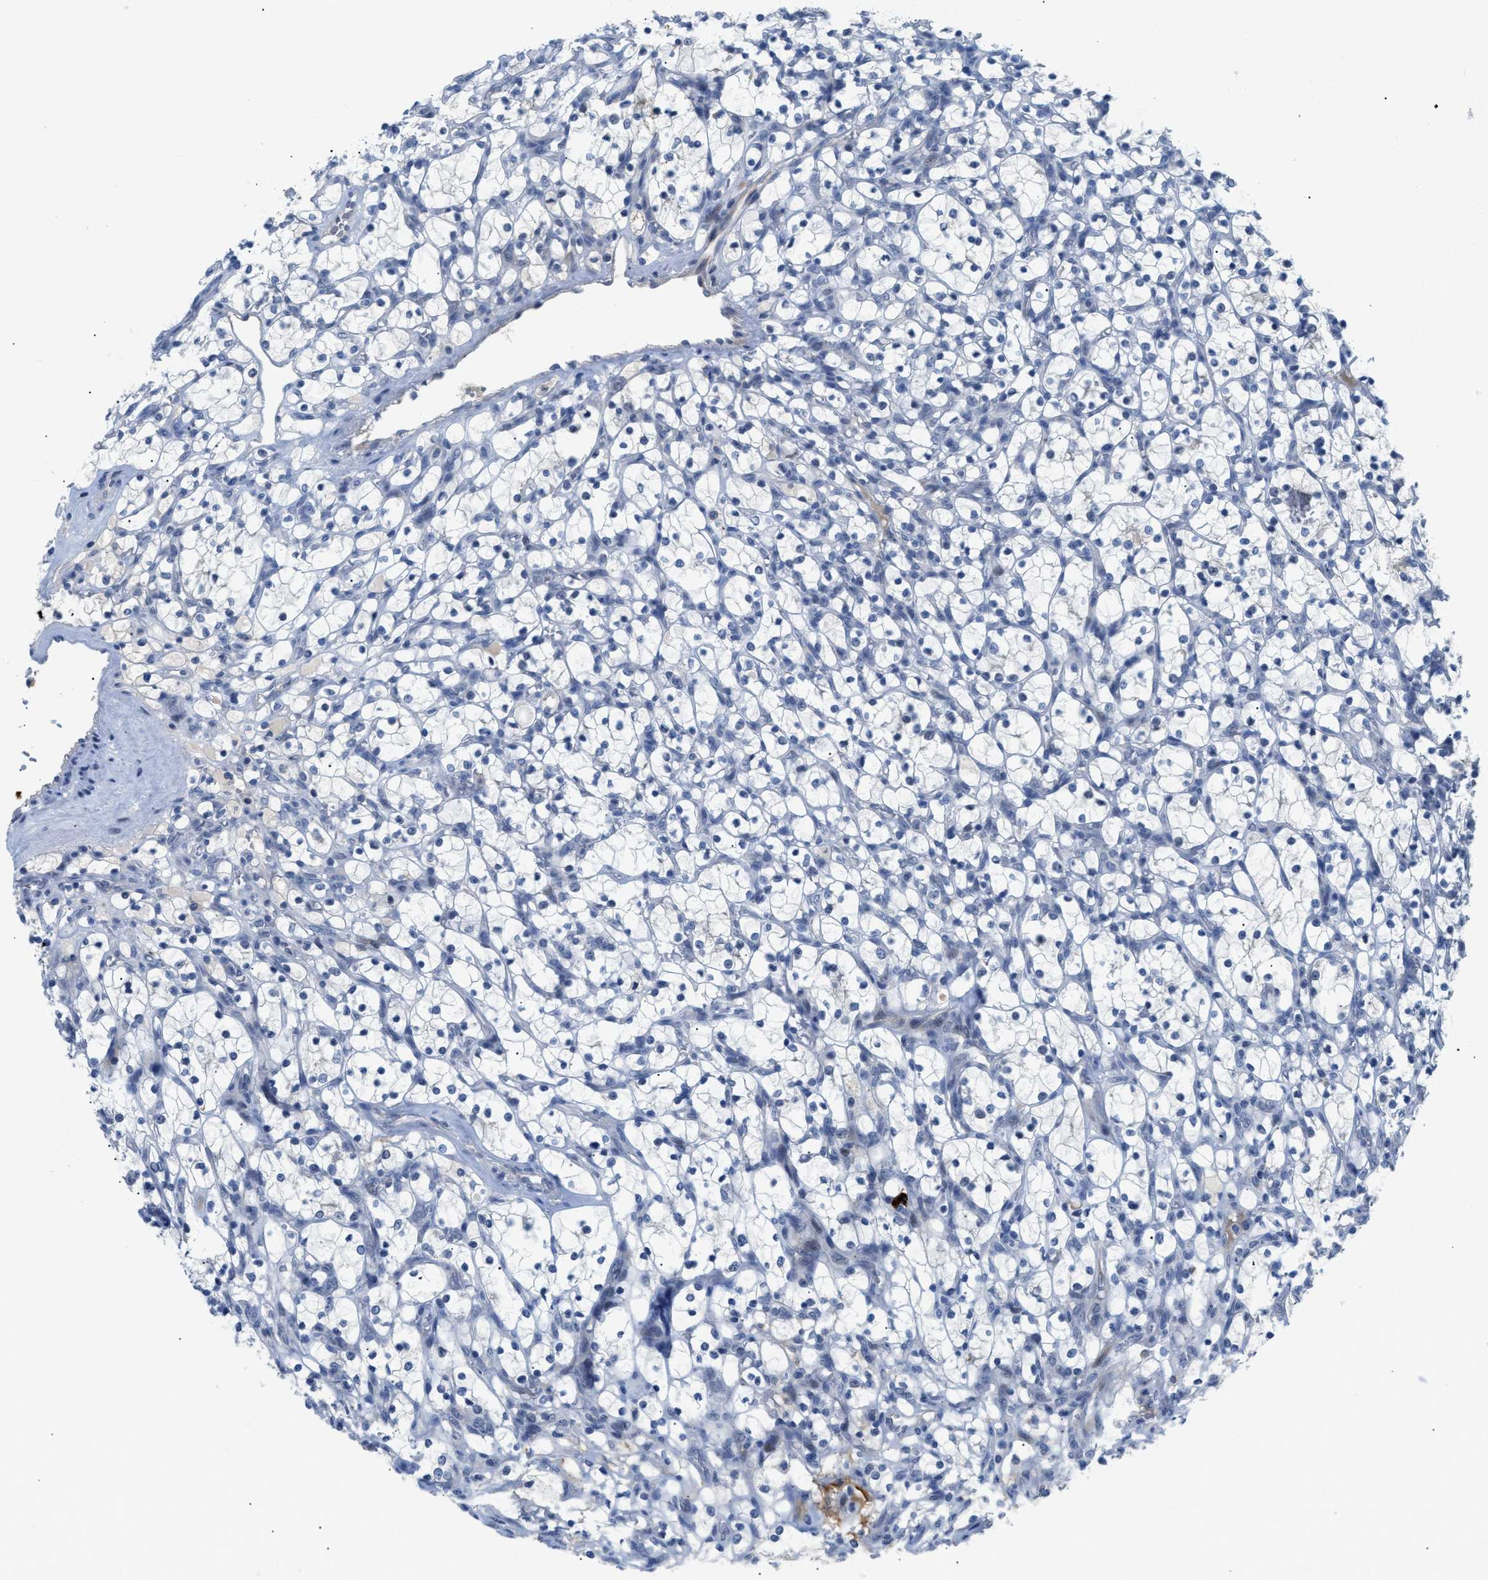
{"staining": {"intensity": "negative", "quantity": "none", "location": "none"}, "tissue": "renal cancer", "cell_type": "Tumor cells", "image_type": "cancer", "snomed": [{"axis": "morphology", "description": "Adenocarcinoma, NOS"}, {"axis": "topography", "description": "Kidney"}], "caption": "High magnification brightfield microscopy of renal adenocarcinoma stained with DAB (brown) and counterstained with hematoxylin (blue): tumor cells show no significant expression. (DAB (3,3'-diaminobenzidine) immunohistochemistry, high magnification).", "gene": "OR9K2", "patient": {"sex": "female", "age": 69}}